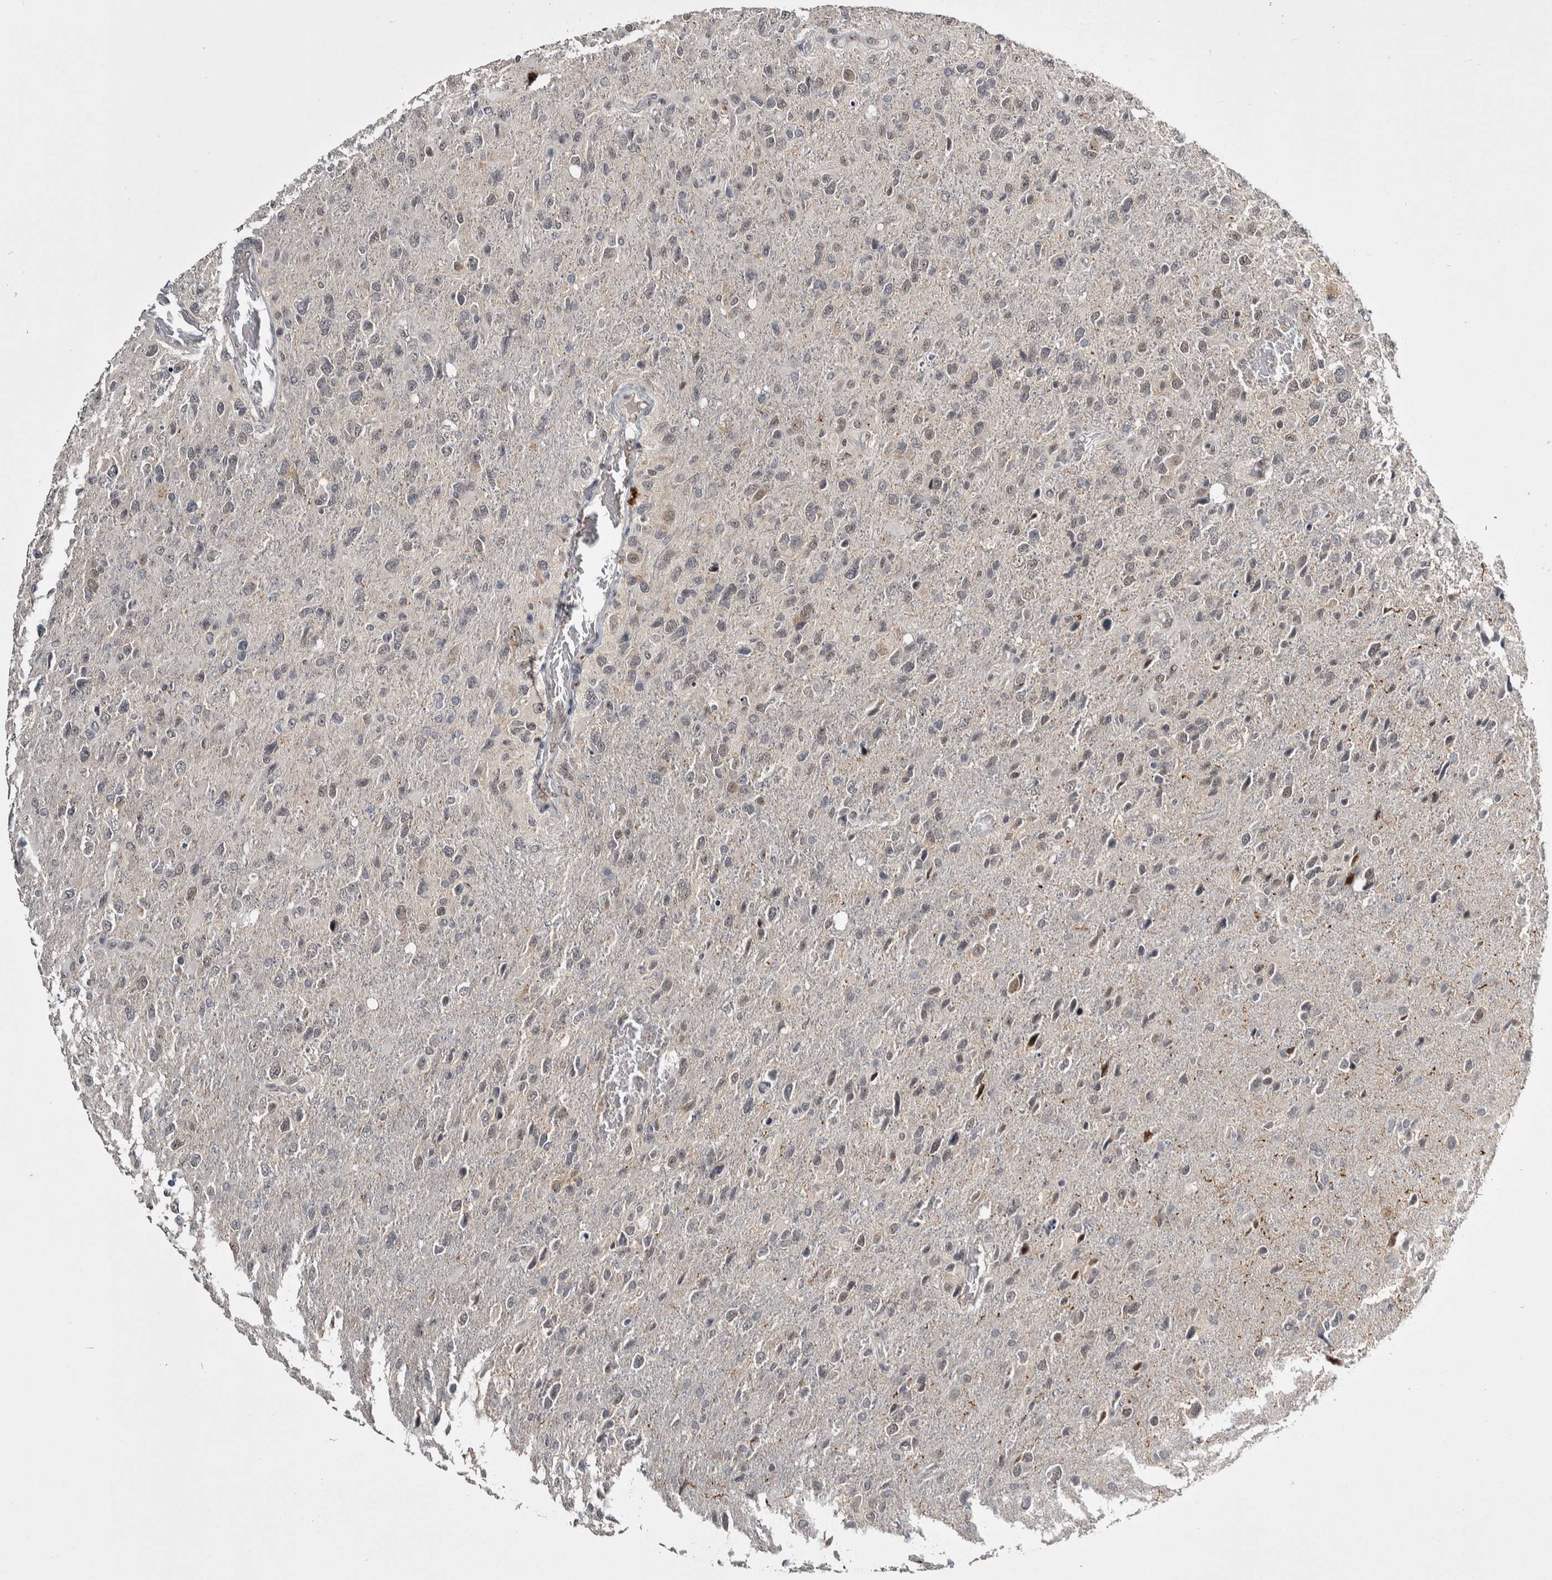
{"staining": {"intensity": "weak", "quantity": "25%-75%", "location": "nuclear"}, "tissue": "glioma", "cell_type": "Tumor cells", "image_type": "cancer", "snomed": [{"axis": "morphology", "description": "Glioma, malignant, High grade"}, {"axis": "topography", "description": "Brain"}], "caption": "The histopathology image shows a brown stain indicating the presence of a protein in the nuclear of tumor cells in glioma.", "gene": "ASPN", "patient": {"sex": "female", "age": 58}}